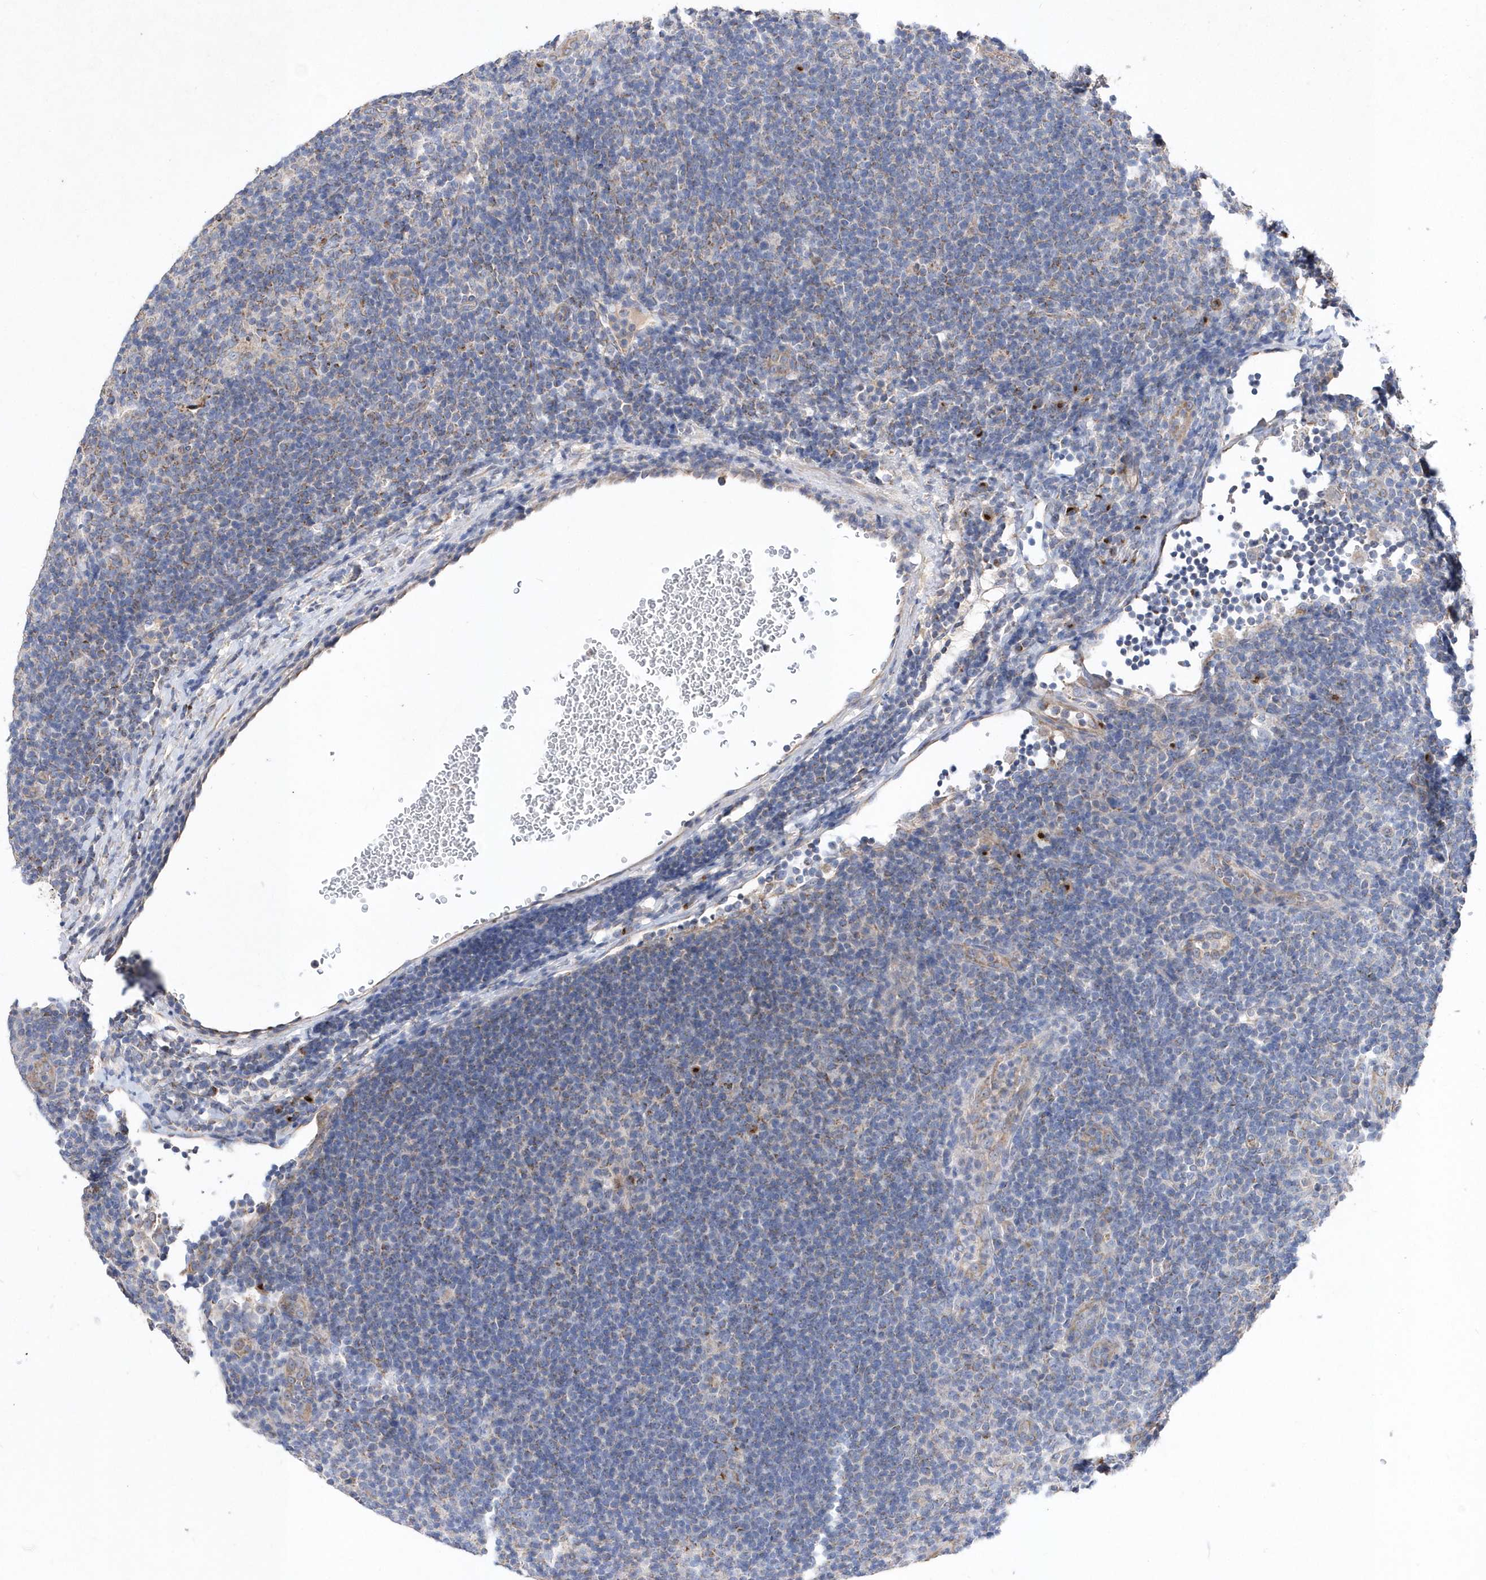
{"staining": {"intensity": "negative", "quantity": "none", "location": "none"}, "tissue": "lymphoma", "cell_type": "Tumor cells", "image_type": "cancer", "snomed": [{"axis": "morphology", "description": "Hodgkin's disease, NOS"}, {"axis": "topography", "description": "Lymph node"}], "caption": "An image of human lymphoma is negative for staining in tumor cells.", "gene": "METTL8", "patient": {"sex": "female", "age": 57}}